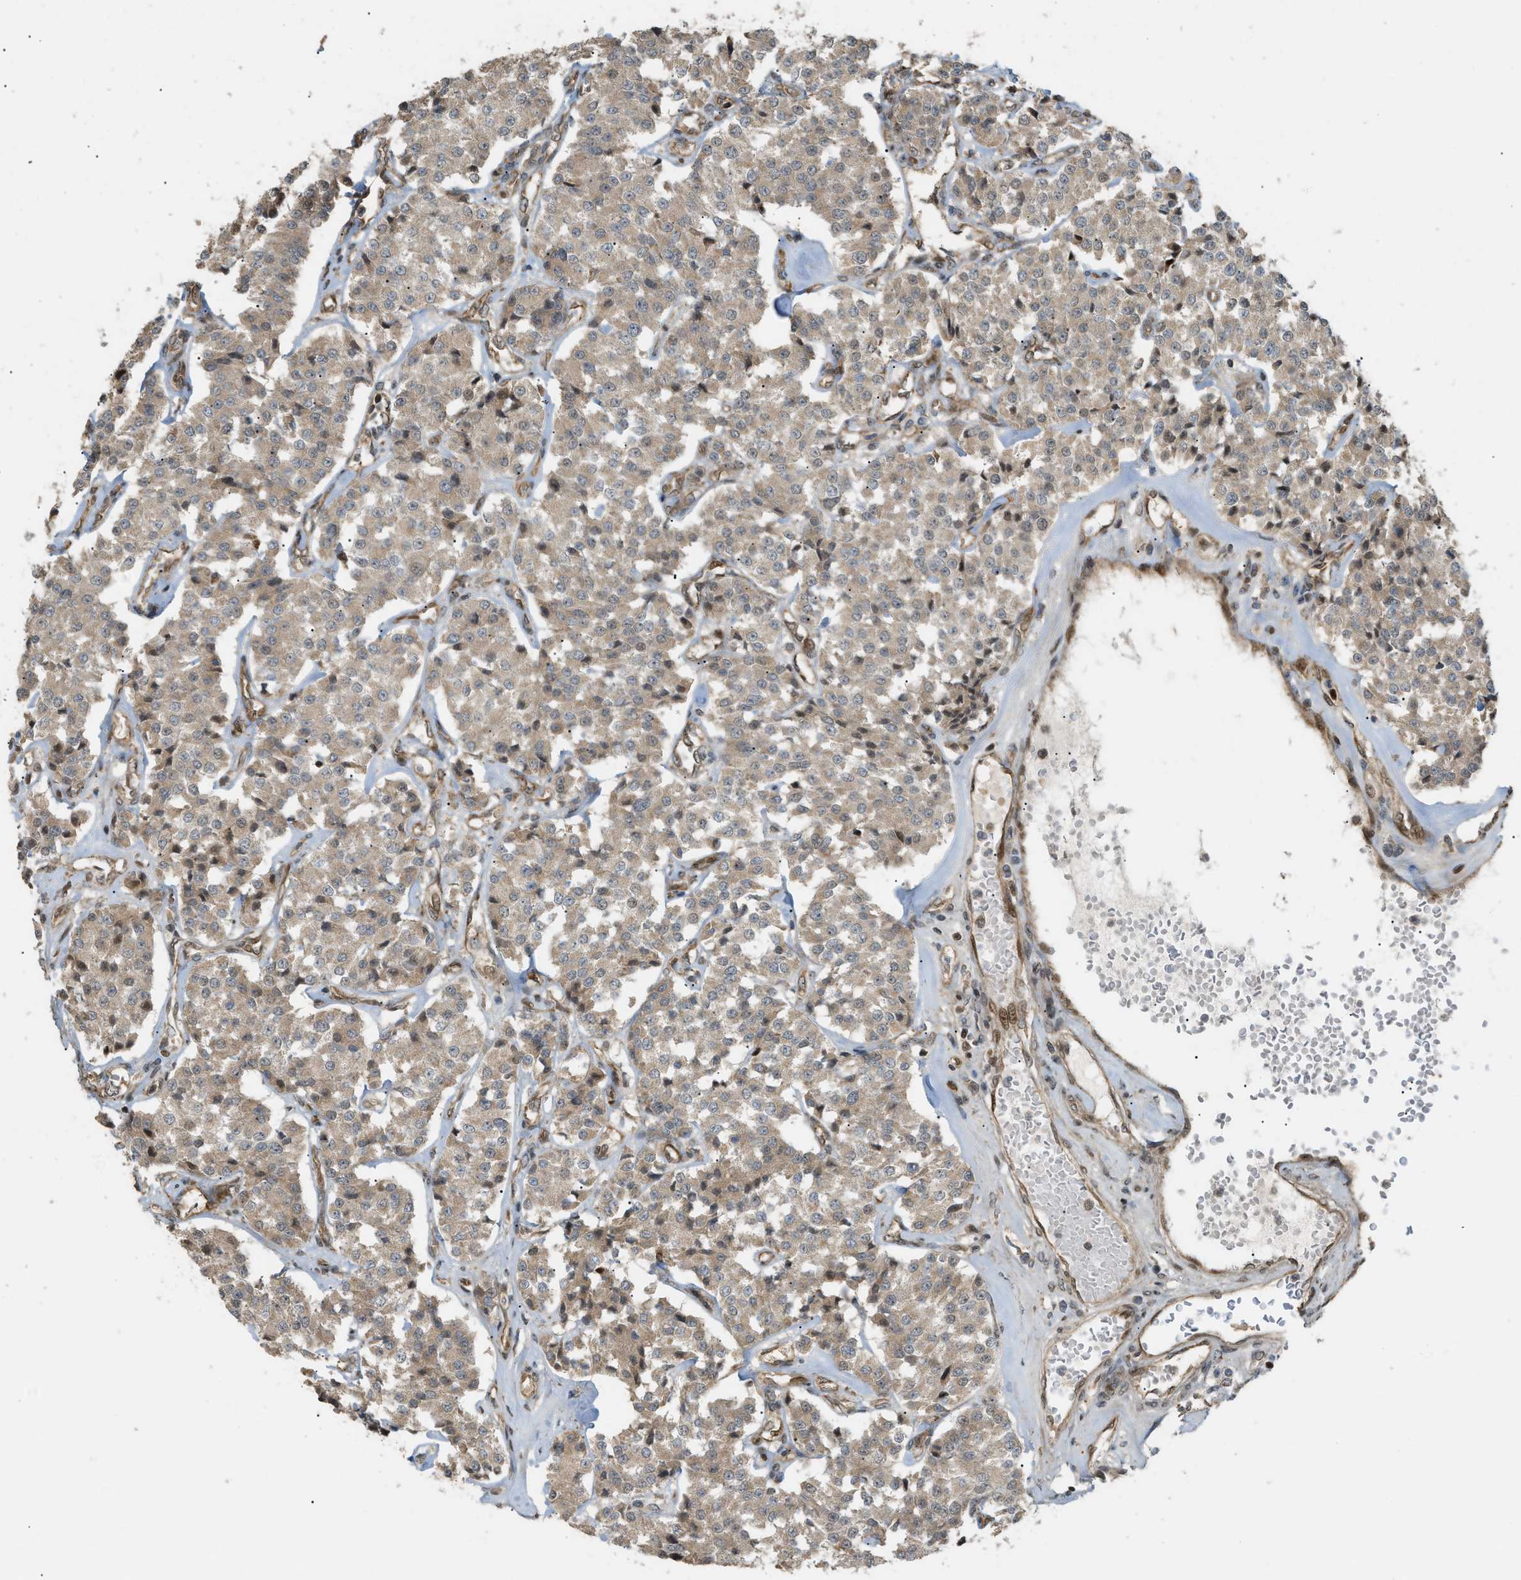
{"staining": {"intensity": "weak", "quantity": ">75%", "location": "cytoplasmic/membranous"}, "tissue": "carcinoid", "cell_type": "Tumor cells", "image_type": "cancer", "snomed": [{"axis": "morphology", "description": "Carcinoid, malignant, NOS"}, {"axis": "topography", "description": "Pancreas"}], "caption": "Immunohistochemical staining of carcinoid reveals low levels of weak cytoplasmic/membranous protein positivity in about >75% of tumor cells. The staining is performed using DAB brown chromogen to label protein expression. The nuclei are counter-stained blue using hematoxylin.", "gene": "CCDC186", "patient": {"sex": "male", "age": 41}}